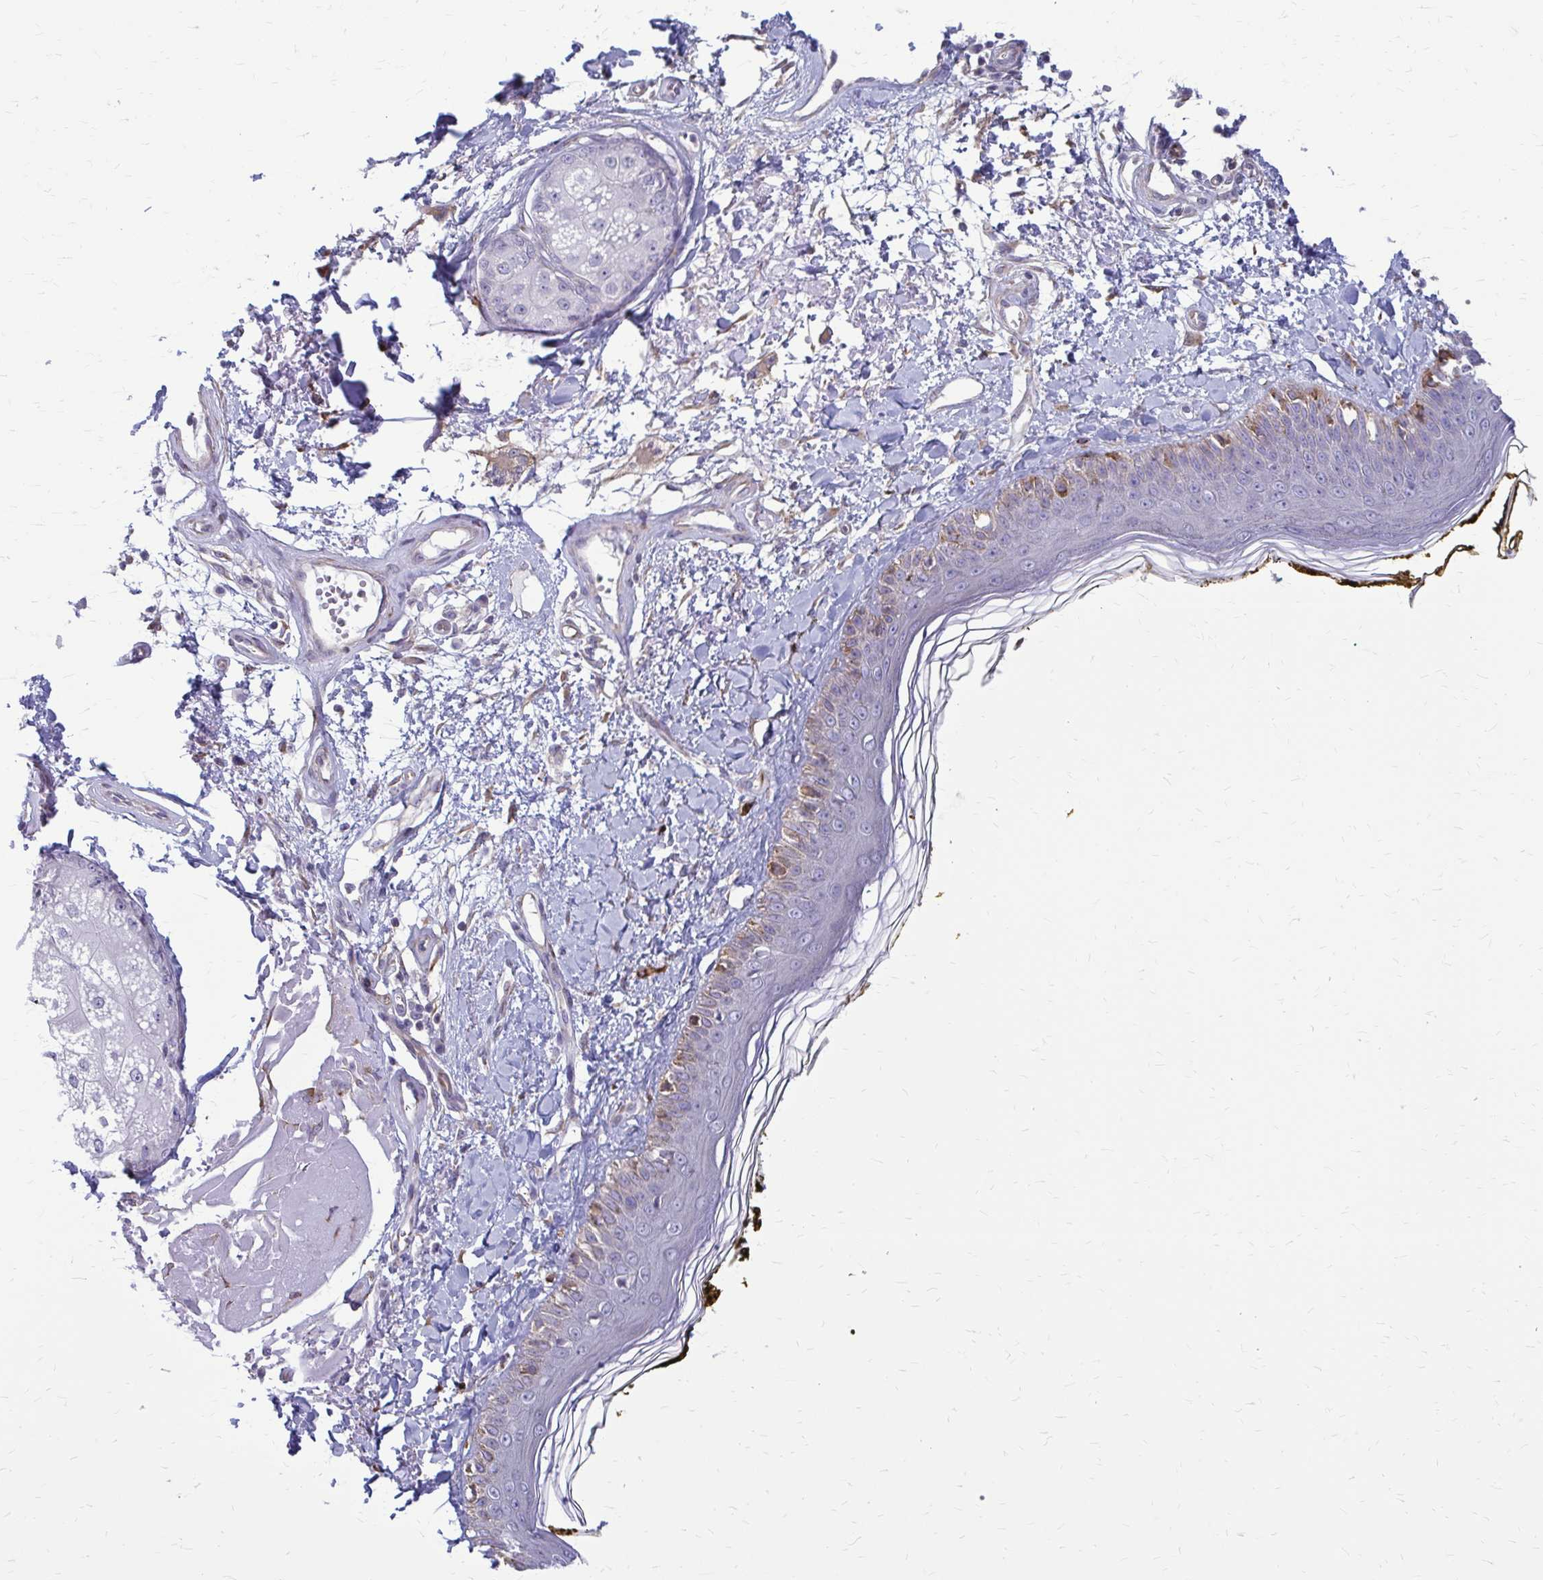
{"staining": {"intensity": "weak", "quantity": "<25%", "location": "cytoplasmic/membranous"}, "tissue": "skin", "cell_type": "Fibroblasts", "image_type": "normal", "snomed": [{"axis": "morphology", "description": "Normal tissue, NOS"}, {"axis": "topography", "description": "Skin"}], "caption": "This is an immunohistochemistry histopathology image of normal human skin. There is no positivity in fibroblasts.", "gene": "DEPP1", "patient": {"sex": "male", "age": 76}}